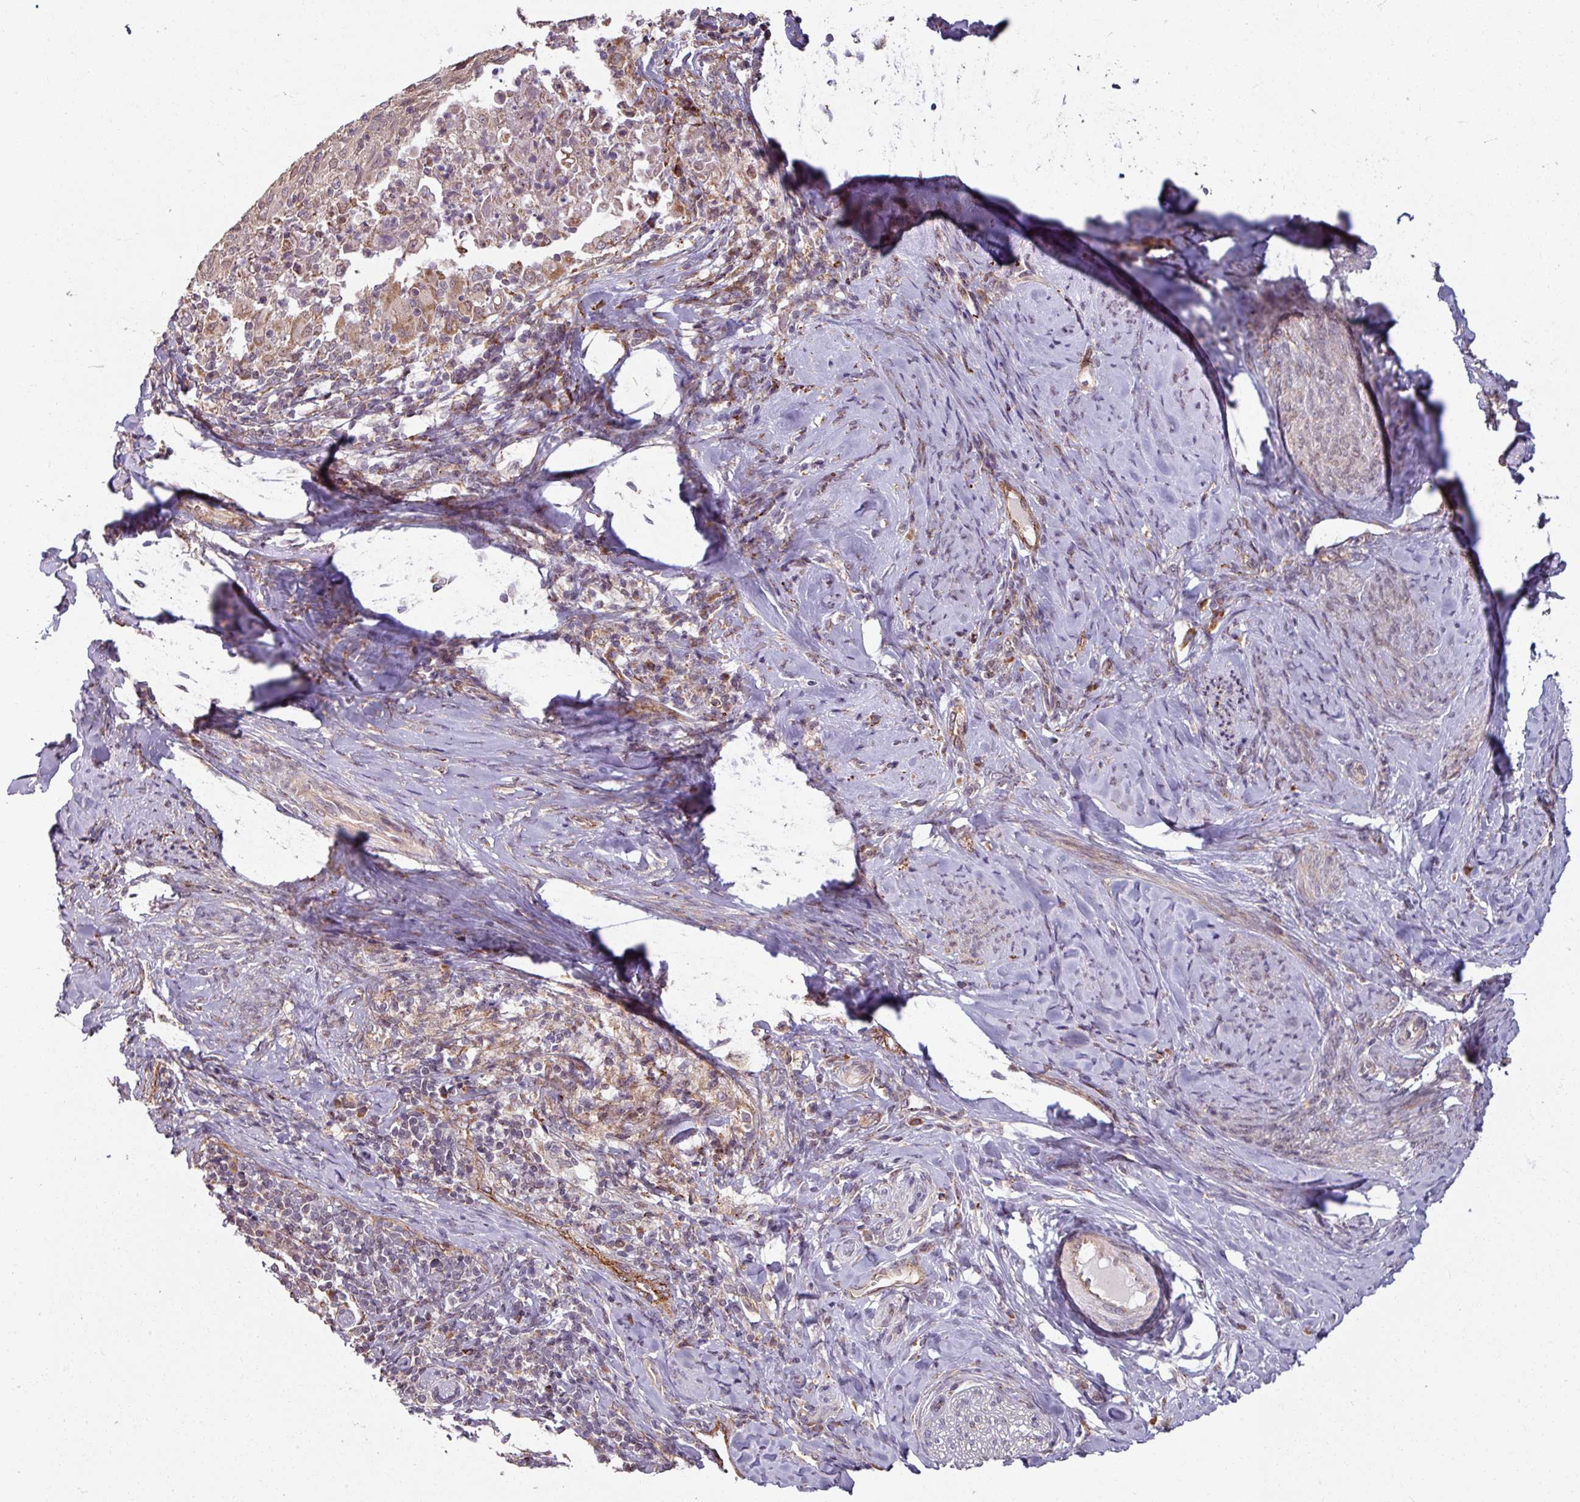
{"staining": {"intensity": "weak", "quantity": "<25%", "location": "cytoplasmic/membranous"}, "tissue": "cervical cancer", "cell_type": "Tumor cells", "image_type": "cancer", "snomed": [{"axis": "morphology", "description": "Squamous cell carcinoma, NOS"}, {"axis": "topography", "description": "Cervix"}], "caption": "There is no significant positivity in tumor cells of cervical squamous cell carcinoma. (DAB (3,3'-diaminobenzidine) IHC visualized using brightfield microscopy, high magnification).", "gene": "MAGT1", "patient": {"sex": "female", "age": 52}}